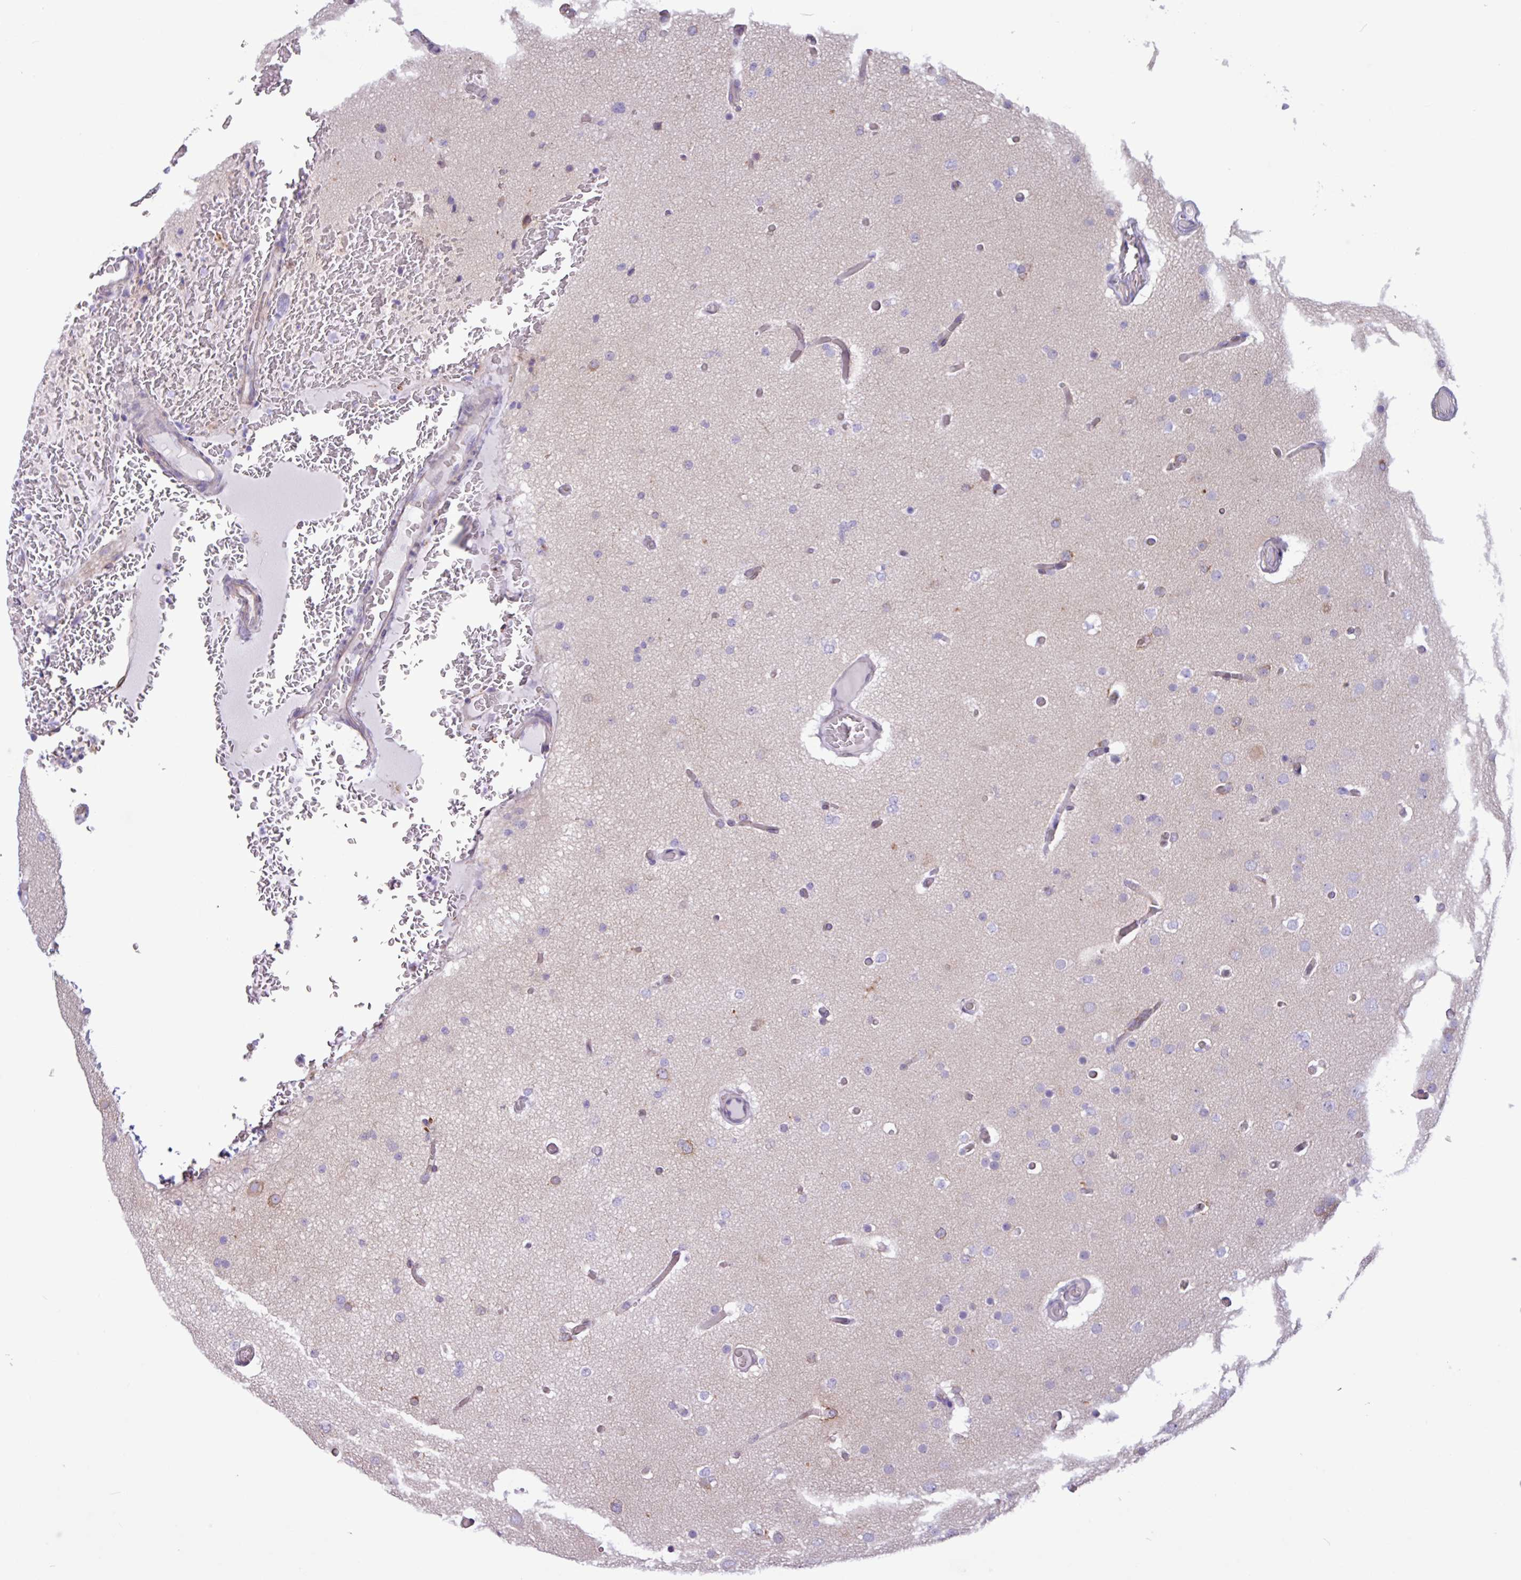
{"staining": {"intensity": "negative", "quantity": "none", "location": "none"}, "tissue": "glioma", "cell_type": "Tumor cells", "image_type": "cancer", "snomed": [{"axis": "morphology", "description": "Glioma, malignant, High grade"}, {"axis": "topography", "description": "Cerebral cortex"}], "caption": "High magnification brightfield microscopy of glioma stained with DAB (3,3'-diaminobenzidine) (brown) and counterstained with hematoxylin (blue): tumor cells show no significant expression. (Immunohistochemistry, brightfield microscopy, high magnification).", "gene": "SLC38A1", "patient": {"sex": "female", "age": 36}}